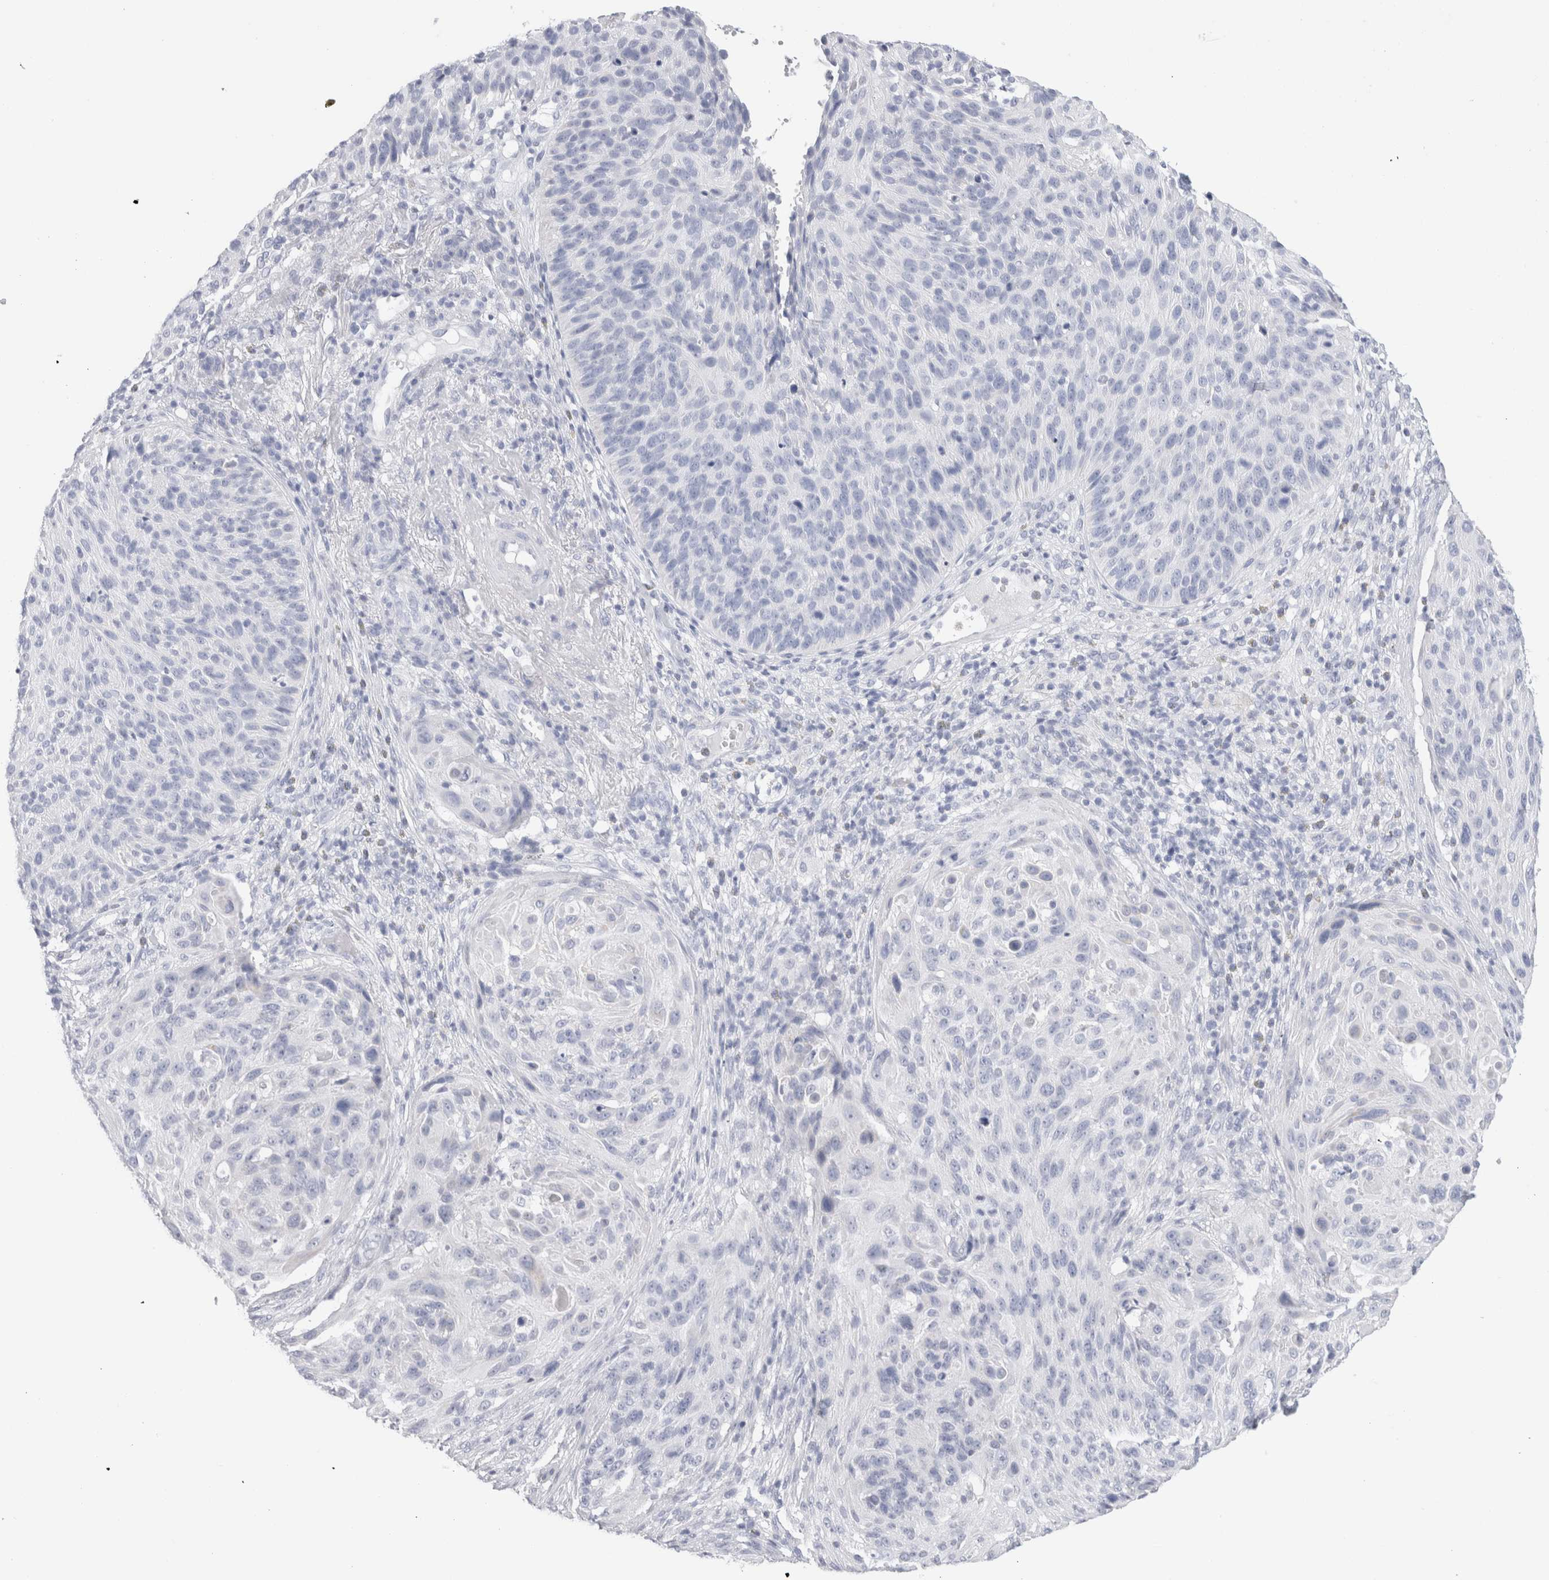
{"staining": {"intensity": "negative", "quantity": "none", "location": "none"}, "tissue": "cervical cancer", "cell_type": "Tumor cells", "image_type": "cancer", "snomed": [{"axis": "morphology", "description": "Squamous cell carcinoma, NOS"}, {"axis": "topography", "description": "Cervix"}], "caption": "Immunohistochemistry micrograph of human squamous cell carcinoma (cervical) stained for a protein (brown), which displays no expression in tumor cells.", "gene": "ECHDC2", "patient": {"sex": "female", "age": 74}}